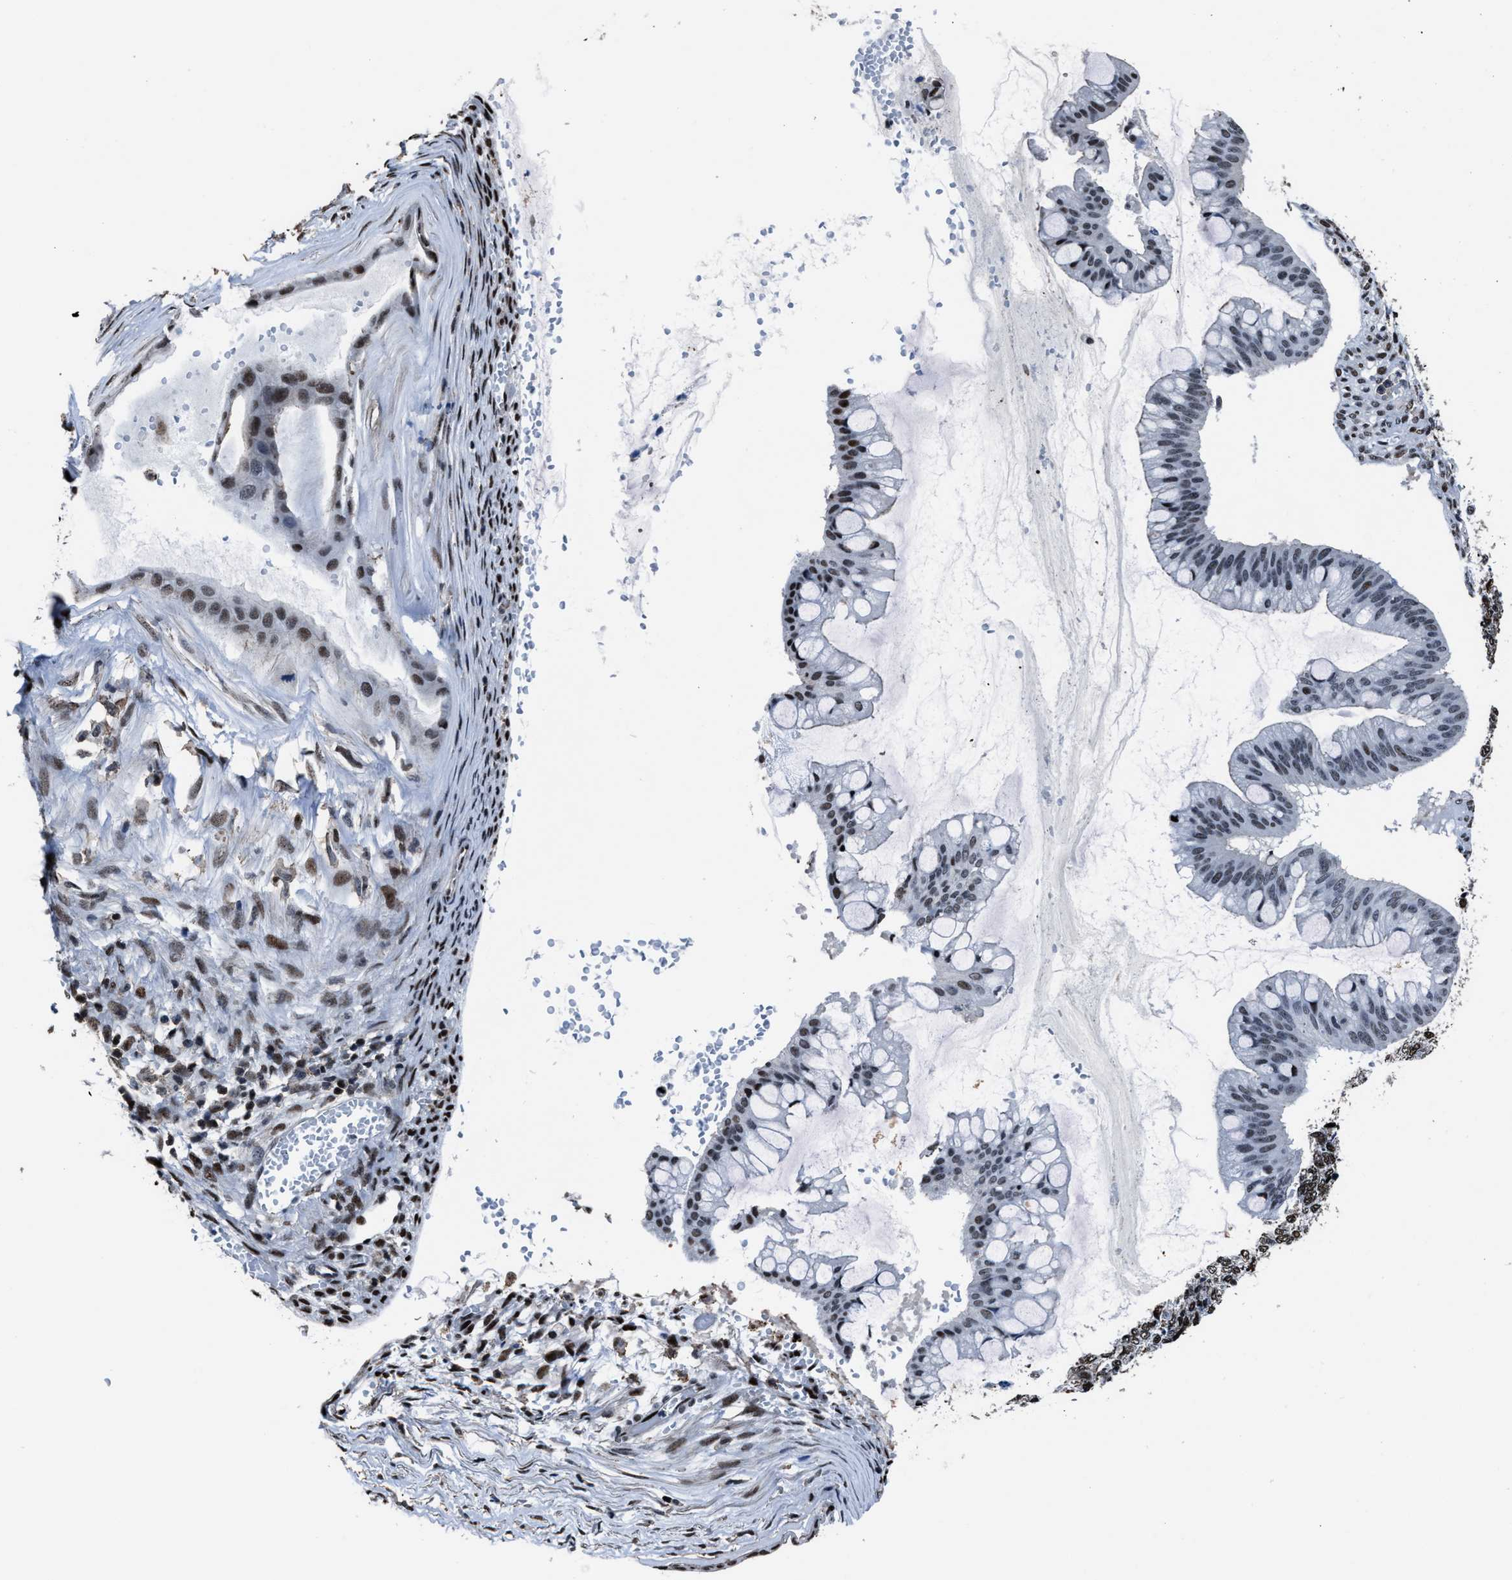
{"staining": {"intensity": "moderate", "quantity": "25%-75%", "location": "nuclear"}, "tissue": "ovarian cancer", "cell_type": "Tumor cells", "image_type": "cancer", "snomed": [{"axis": "morphology", "description": "Cystadenocarcinoma, mucinous, NOS"}, {"axis": "topography", "description": "Ovary"}], "caption": "A high-resolution photomicrograph shows immunohistochemistry (IHC) staining of ovarian cancer, which reveals moderate nuclear positivity in approximately 25%-75% of tumor cells.", "gene": "PPIE", "patient": {"sex": "female", "age": 73}}